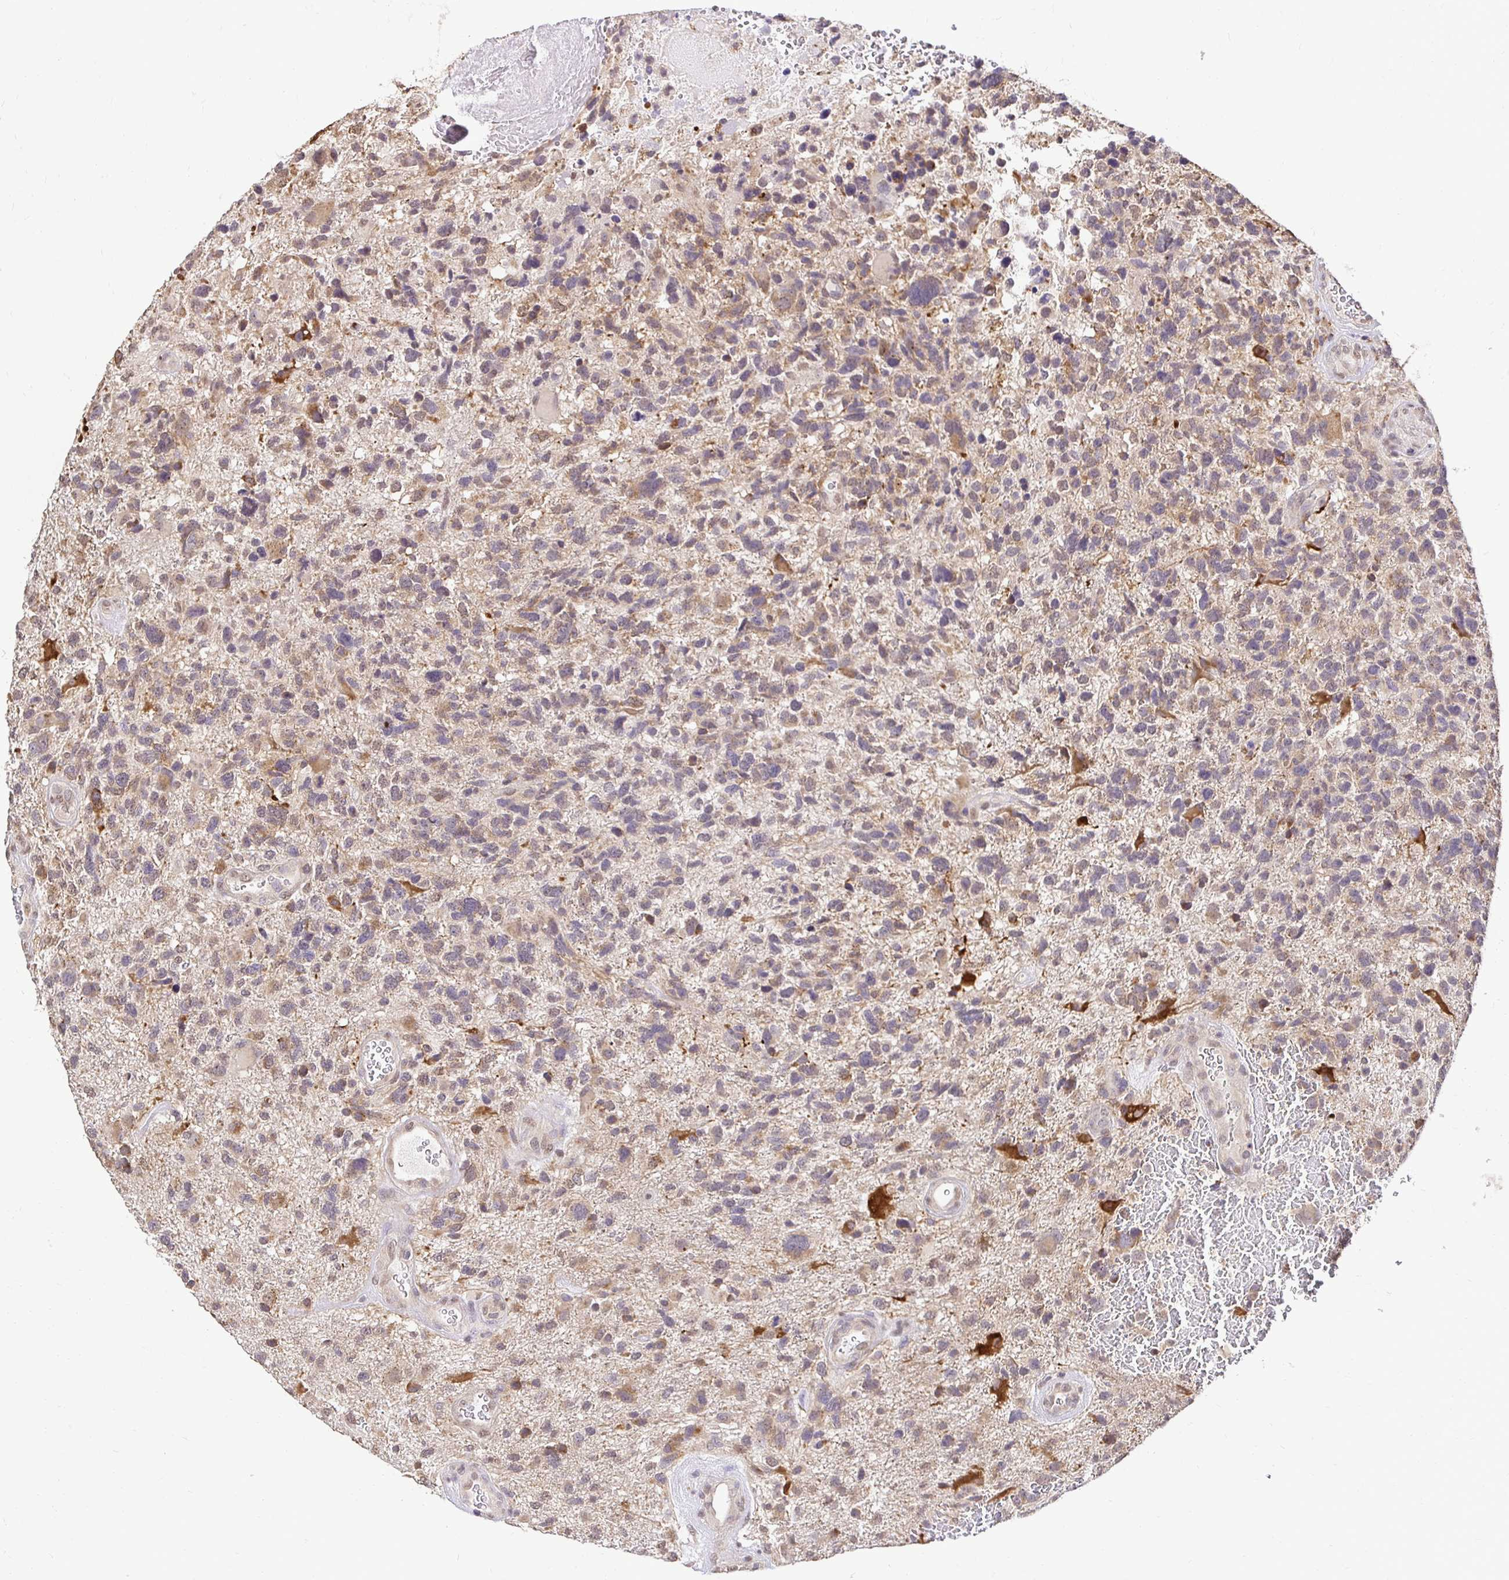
{"staining": {"intensity": "weak", "quantity": "25%-75%", "location": "cytoplasmic/membranous"}, "tissue": "glioma", "cell_type": "Tumor cells", "image_type": "cancer", "snomed": [{"axis": "morphology", "description": "Glioma, malignant, High grade"}, {"axis": "topography", "description": "Brain"}], "caption": "Tumor cells reveal weak cytoplasmic/membranous staining in about 25%-75% of cells in high-grade glioma (malignant).", "gene": "RHEBL1", "patient": {"sex": "female", "age": 71}}